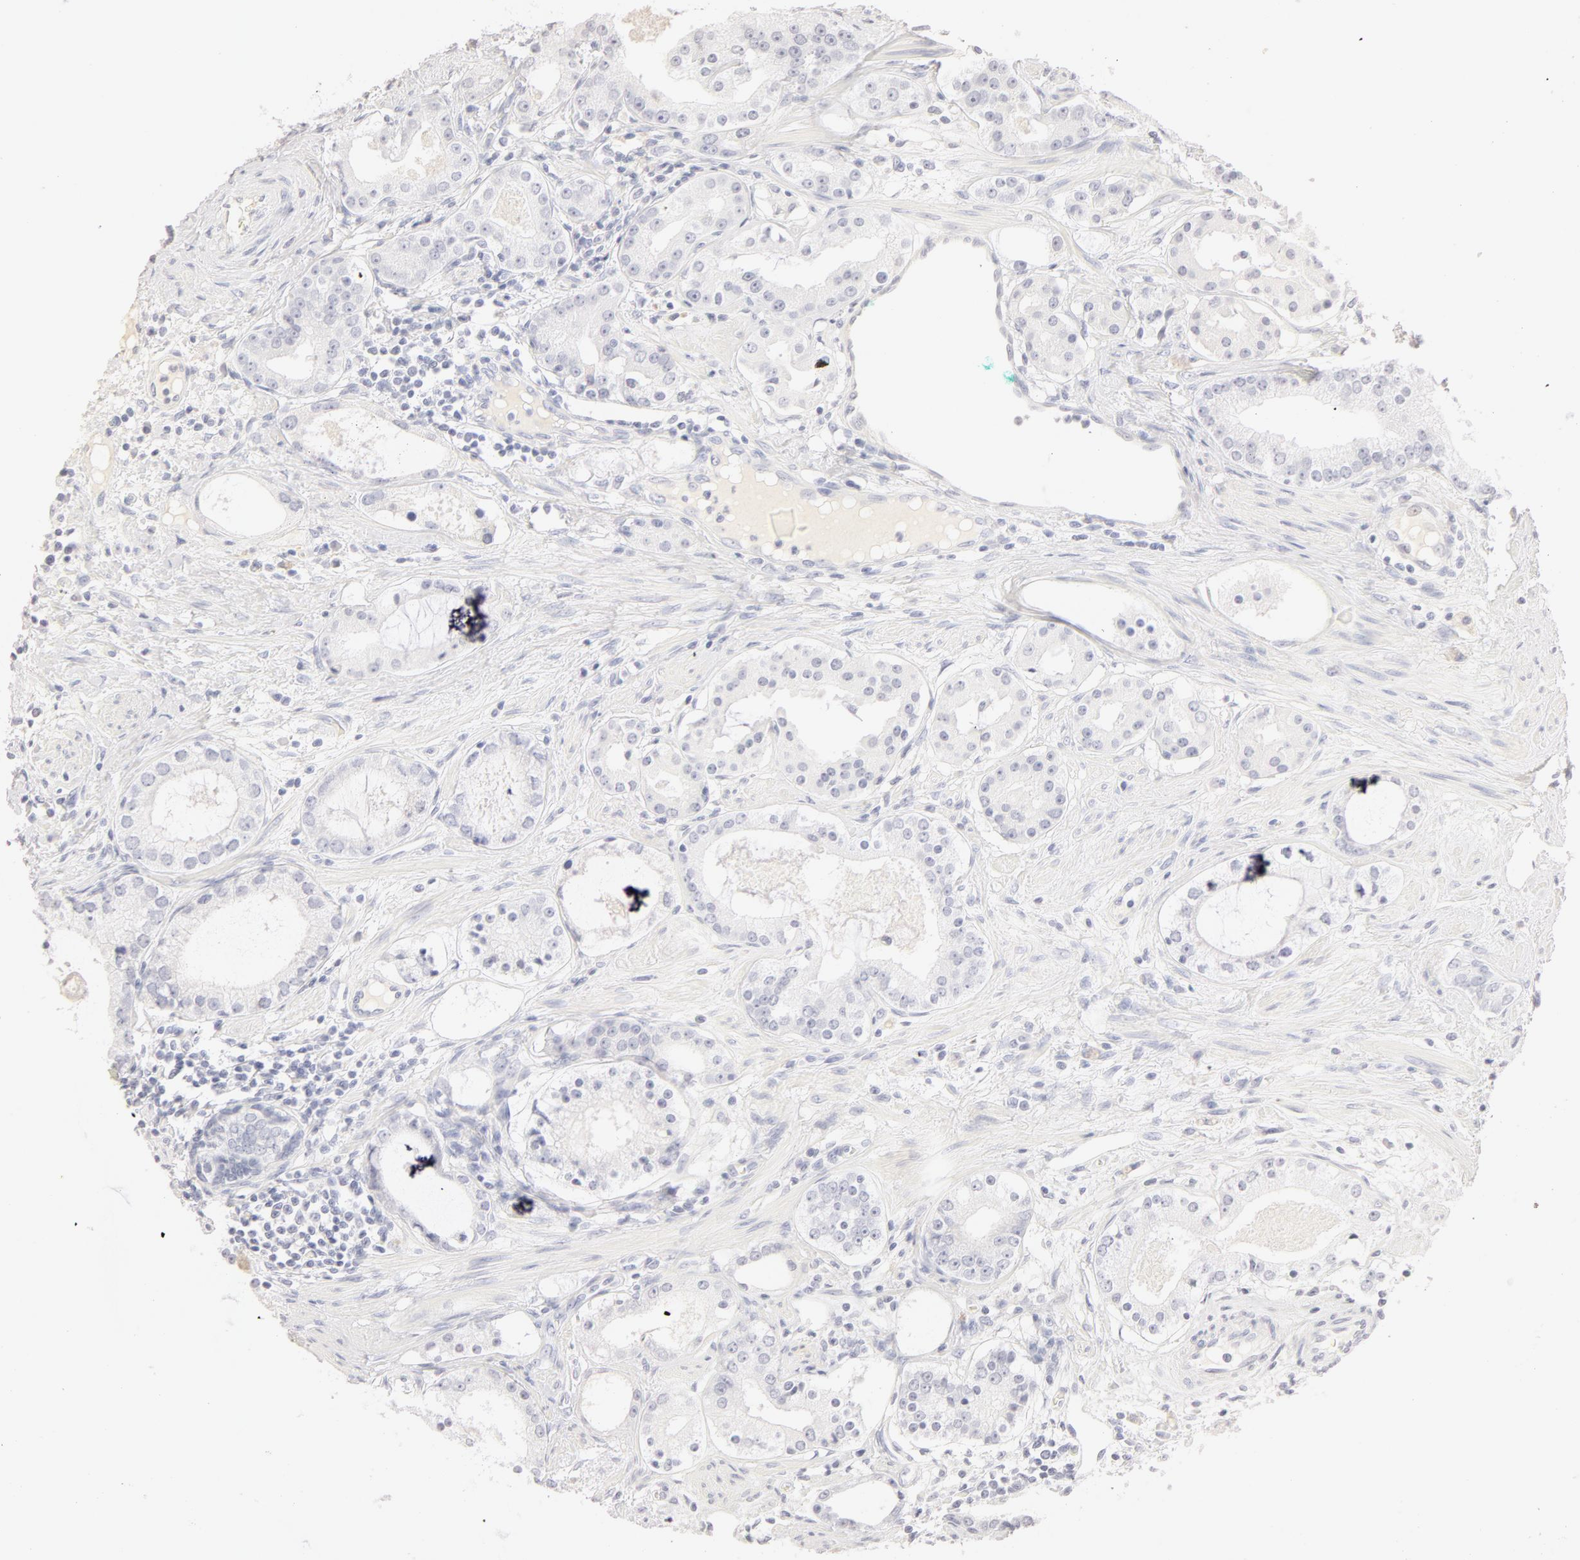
{"staining": {"intensity": "negative", "quantity": "none", "location": "none"}, "tissue": "prostate cancer", "cell_type": "Tumor cells", "image_type": "cancer", "snomed": [{"axis": "morphology", "description": "Adenocarcinoma, Medium grade"}, {"axis": "topography", "description": "Prostate"}], "caption": "Tumor cells show no significant expression in prostate adenocarcinoma (medium-grade). (Brightfield microscopy of DAB (3,3'-diaminobenzidine) immunohistochemistry (IHC) at high magnification).", "gene": "LGALS7B", "patient": {"sex": "male", "age": 73}}